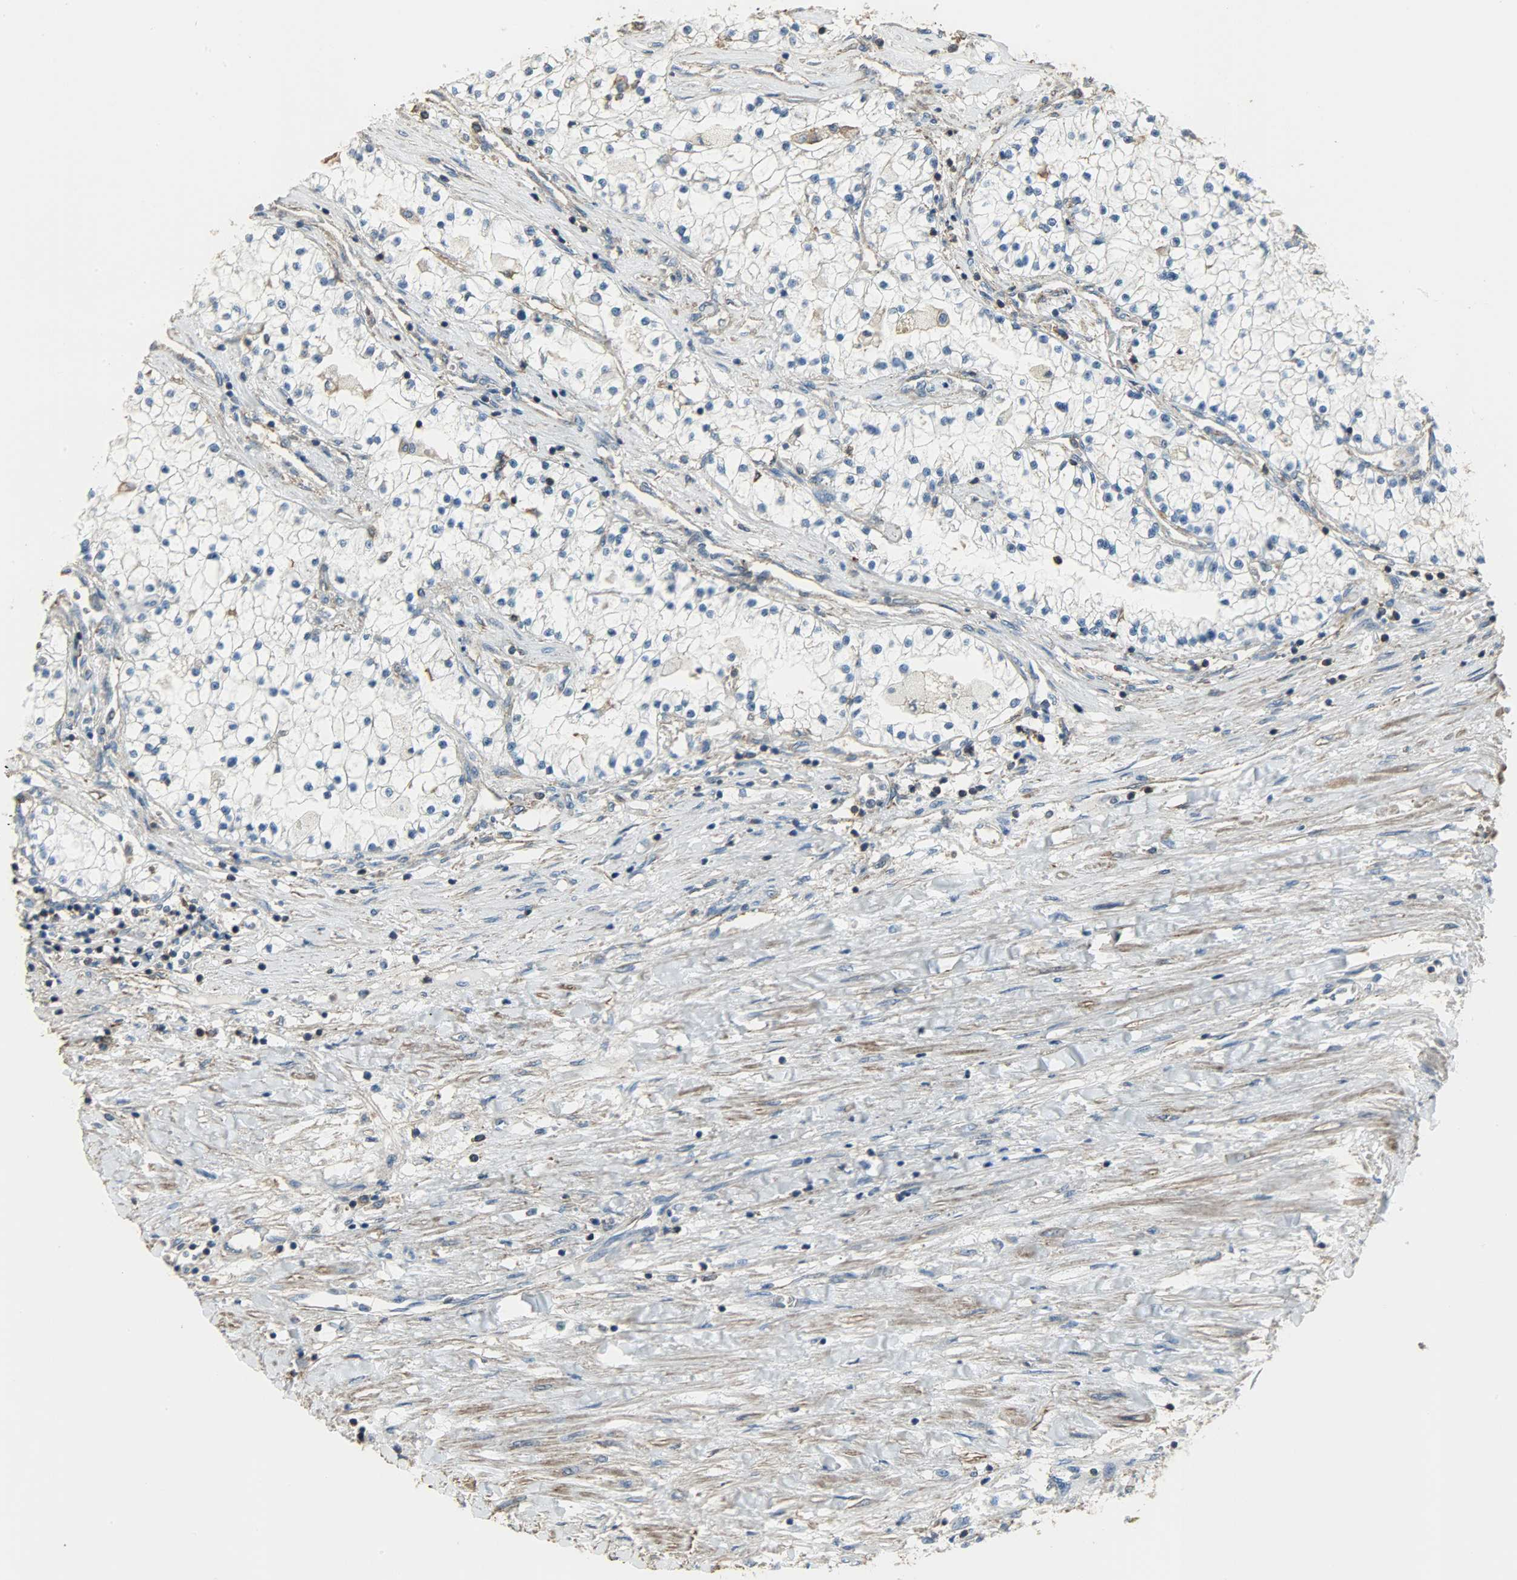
{"staining": {"intensity": "weak", "quantity": ">75%", "location": "cytoplasmic/membranous"}, "tissue": "renal cancer", "cell_type": "Tumor cells", "image_type": "cancer", "snomed": [{"axis": "morphology", "description": "Adenocarcinoma, NOS"}, {"axis": "topography", "description": "Kidney"}], "caption": "Protein staining demonstrates weak cytoplasmic/membranous staining in approximately >75% of tumor cells in renal cancer (adenocarcinoma). Ihc stains the protein in brown and the nuclei are stained blue.", "gene": "DNAJA4", "patient": {"sex": "male", "age": 68}}